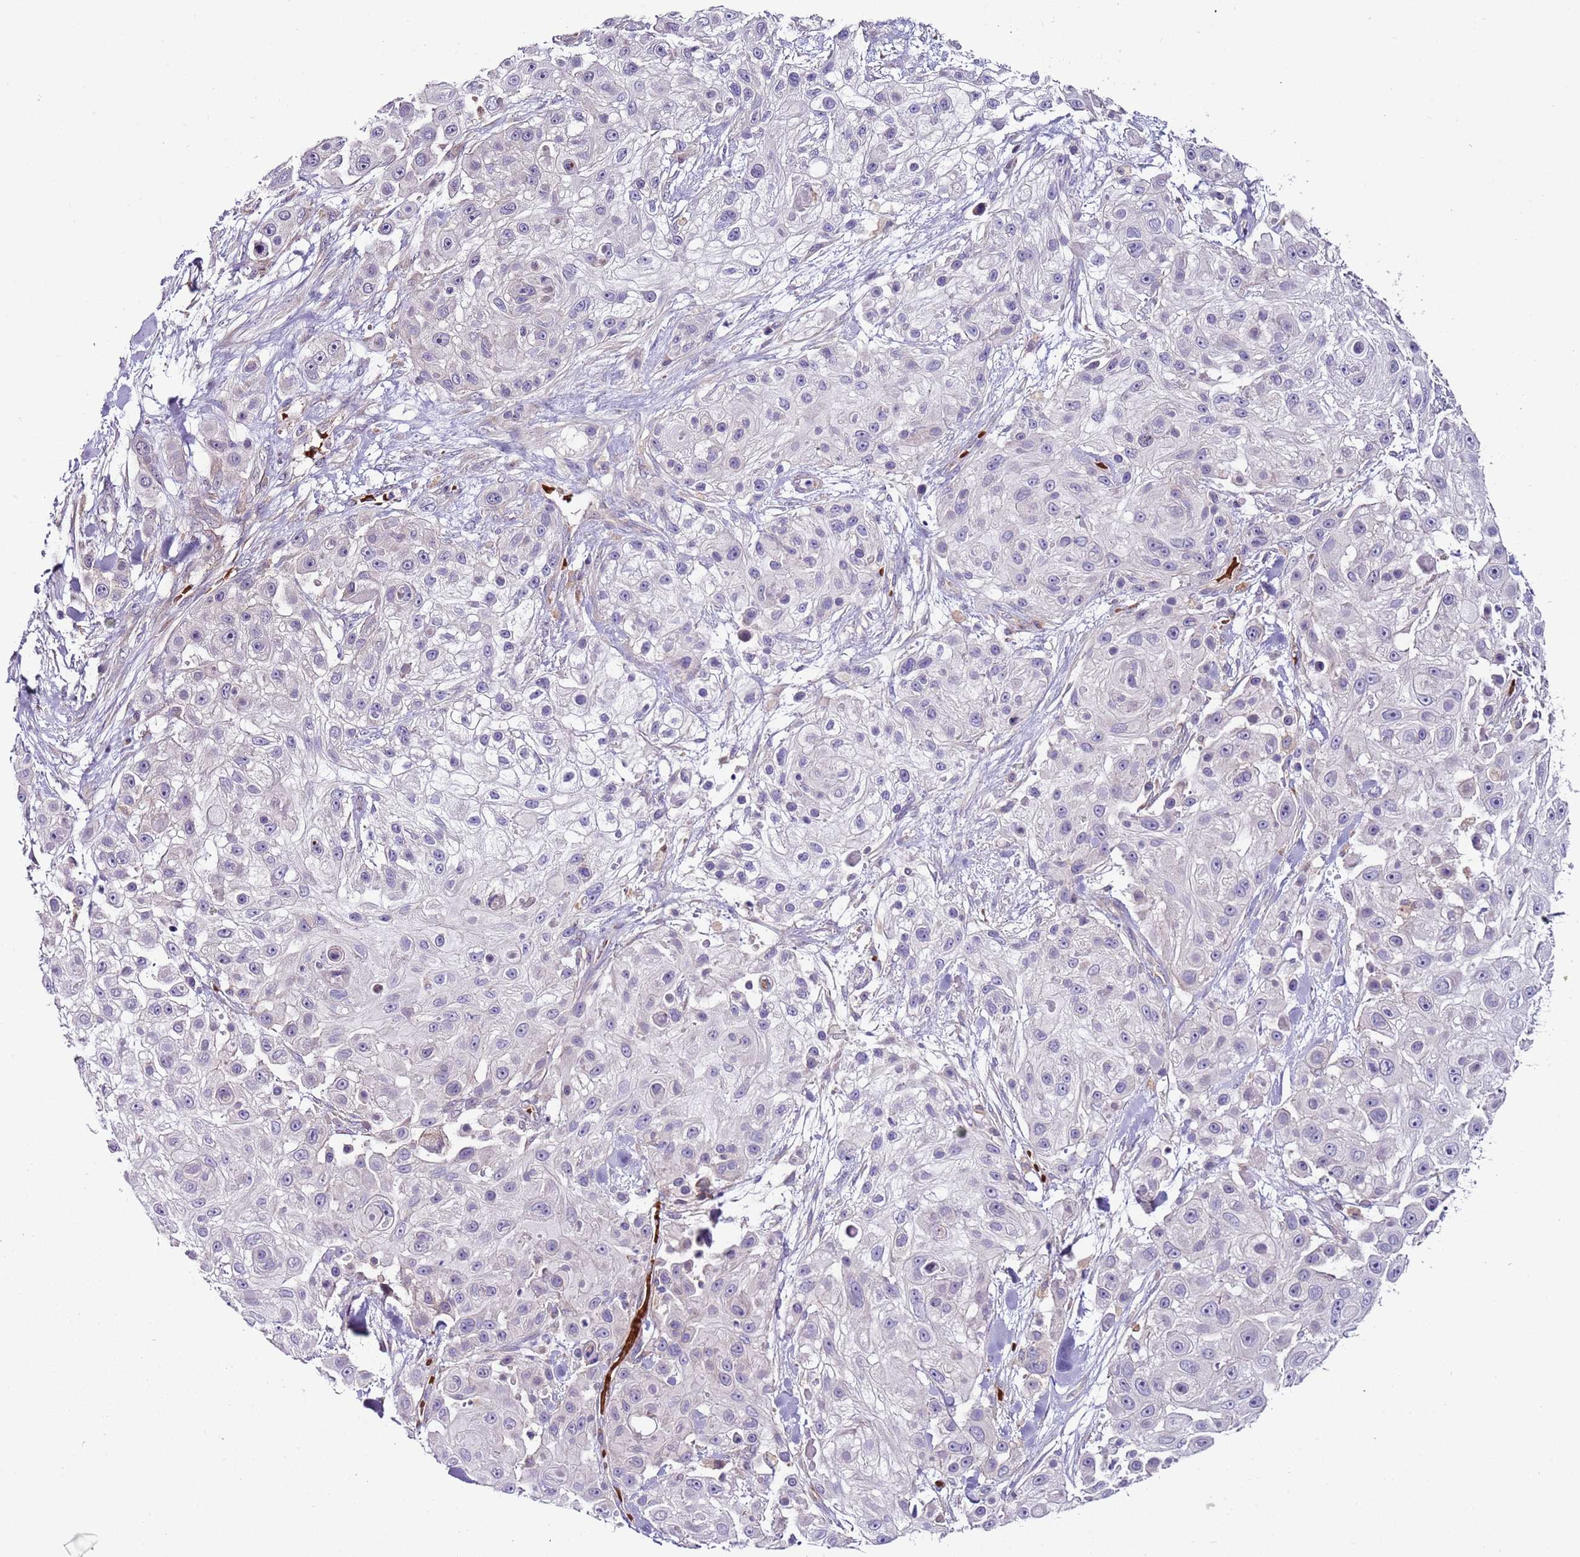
{"staining": {"intensity": "negative", "quantity": "none", "location": "none"}, "tissue": "skin cancer", "cell_type": "Tumor cells", "image_type": "cancer", "snomed": [{"axis": "morphology", "description": "Squamous cell carcinoma, NOS"}, {"axis": "topography", "description": "Skin"}], "caption": "IHC of skin squamous cell carcinoma reveals no staining in tumor cells.", "gene": "VWCE", "patient": {"sex": "male", "age": 67}}